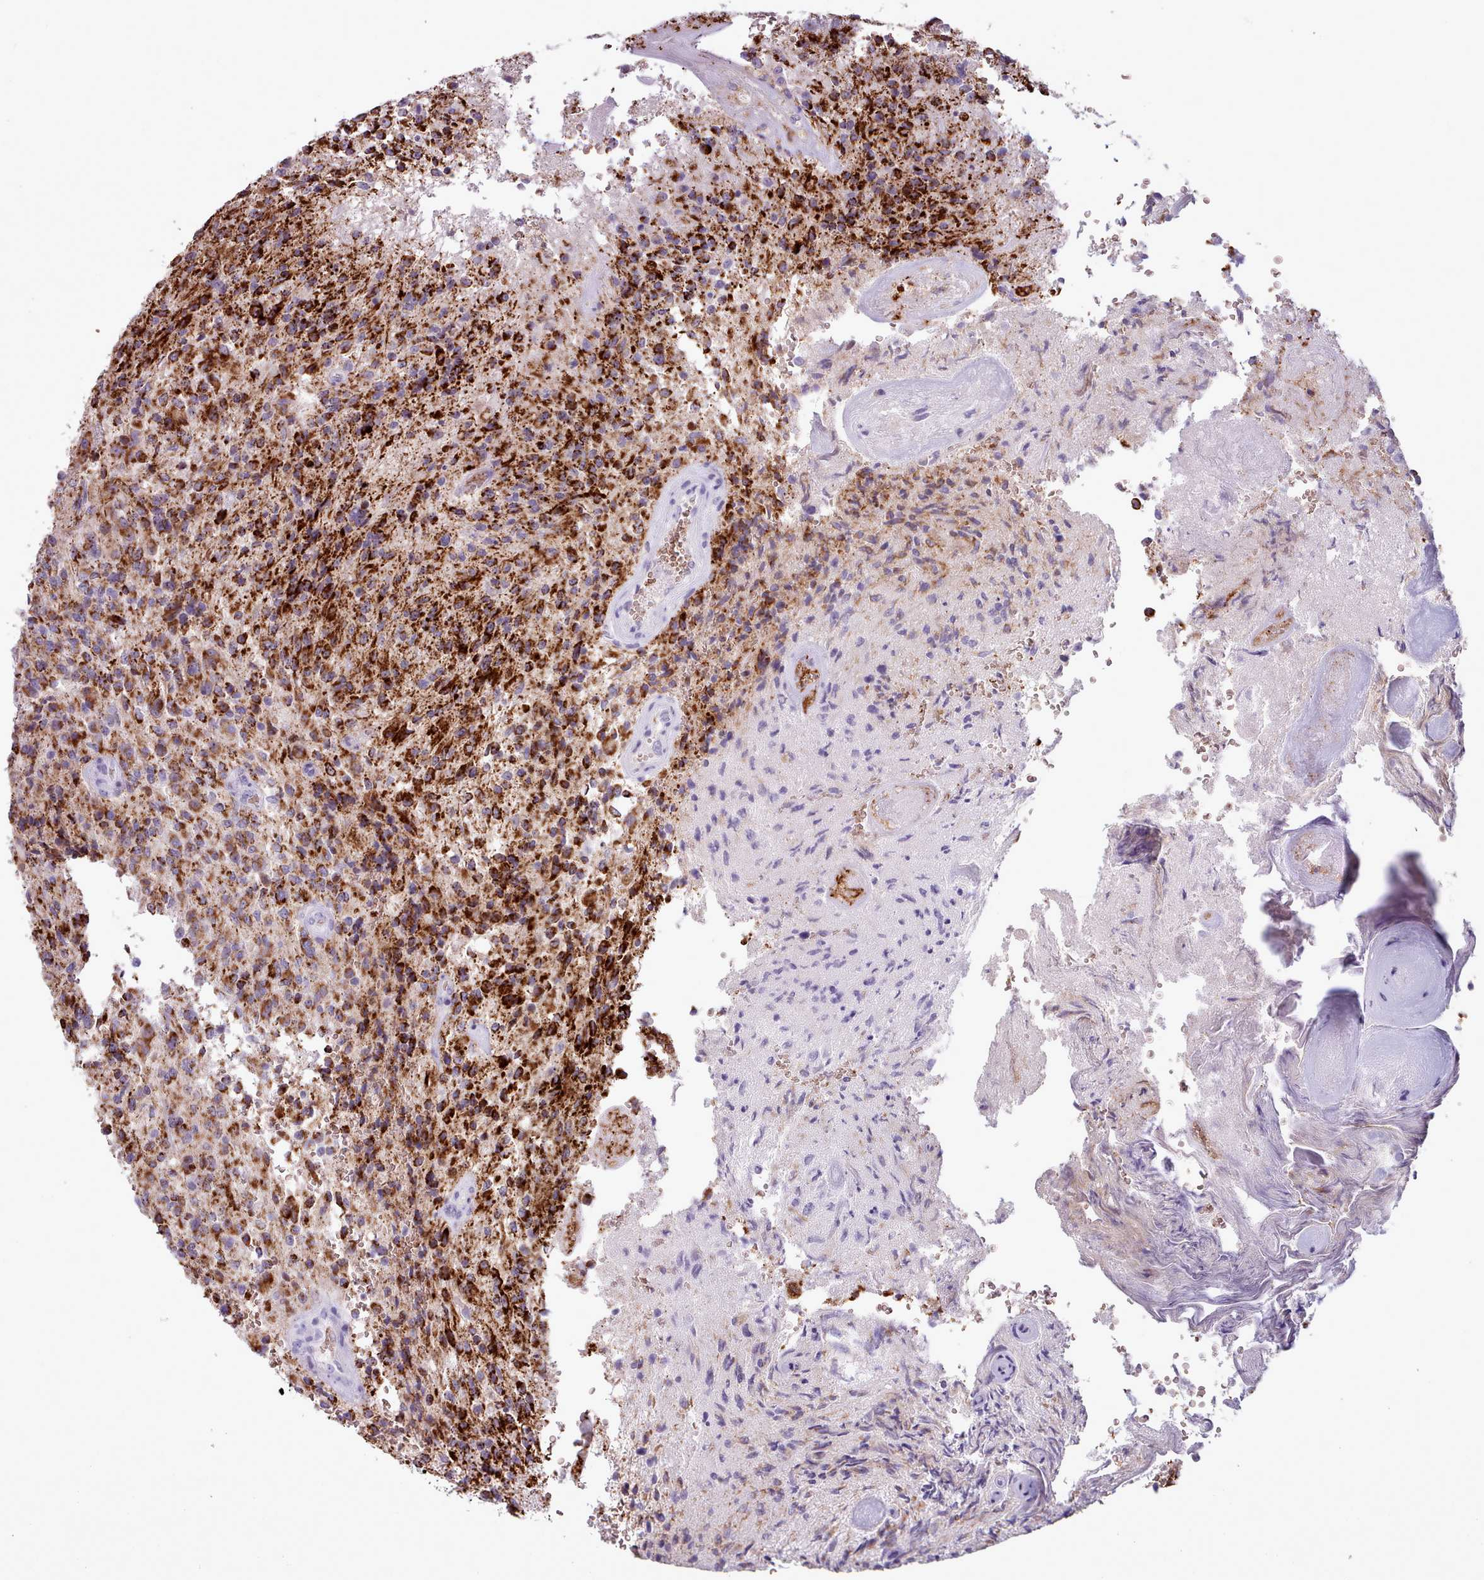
{"staining": {"intensity": "strong", "quantity": ">75%", "location": "cytoplasmic/membranous"}, "tissue": "glioma", "cell_type": "Tumor cells", "image_type": "cancer", "snomed": [{"axis": "morphology", "description": "Normal tissue, NOS"}, {"axis": "morphology", "description": "Glioma, malignant, High grade"}, {"axis": "topography", "description": "Cerebral cortex"}], "caption": "Malignant high-grade glioma tissue shows strong cytoplasmic/membranous staining in about >75% of tumor cells", "gene": "AK4", "patient": {"sex": "male", "age": 56}}